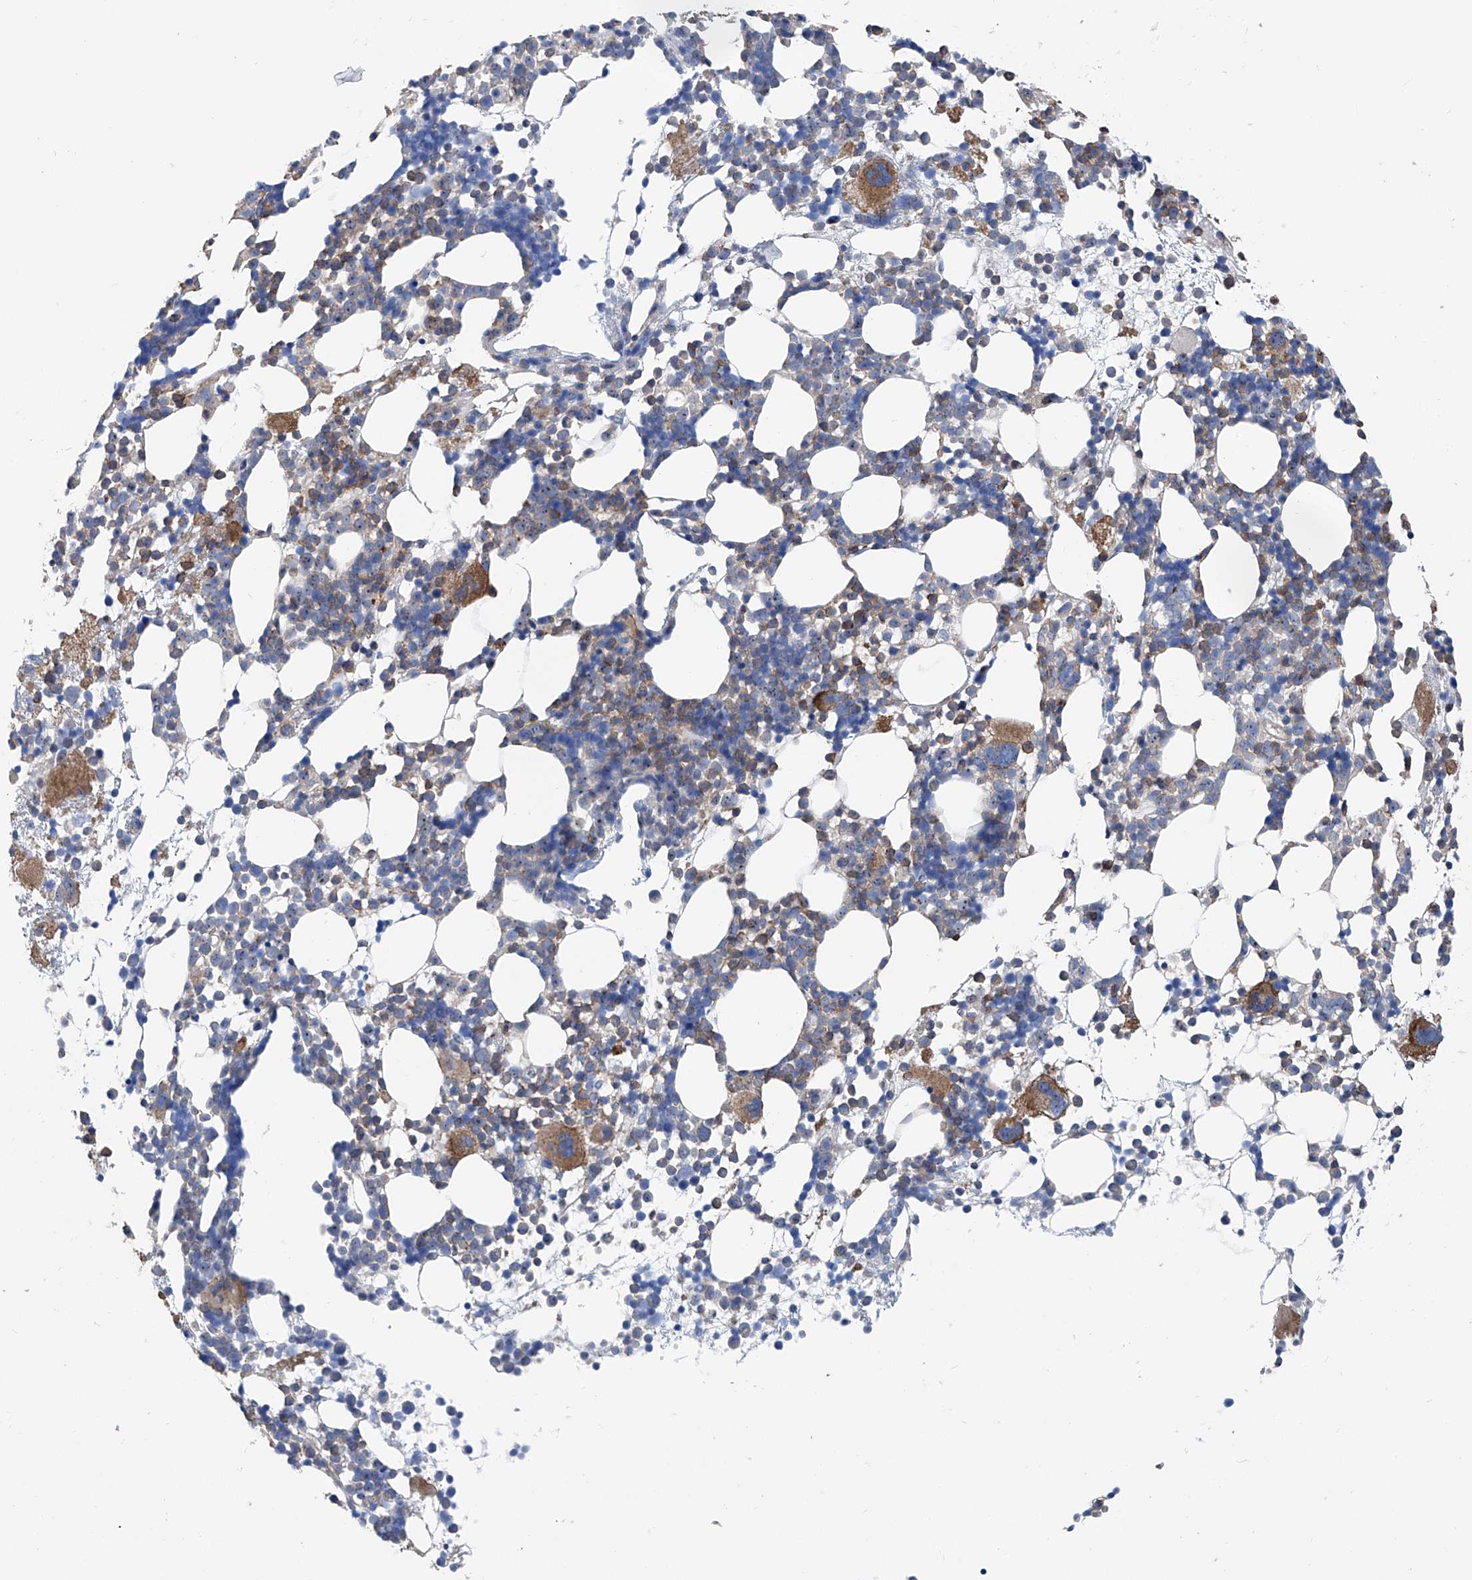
{"staining": {"intensity": "moderate", "quantity": "<25%", "location": "cytoplasmic/membranous"}, "tissue": "bone marrow", "cell_type": "Hematopoietic cells", "image_type": "normal", "snomed": [{"axis": "morphology", "description": "Normal tissue, NOS"}, {"axis": "topography", "description": "Bone marrow"}], "caption": "A brown stain shows moderate cytoplasmic/membranous positivity of a protein in hematopoietic cells of unremarkable human bone marrow. Ihc stains the protein of interest in brown and the nuclei are stained blue.", "gene": "ZNF484", "patient": {"sex": "female", "age": 57}}